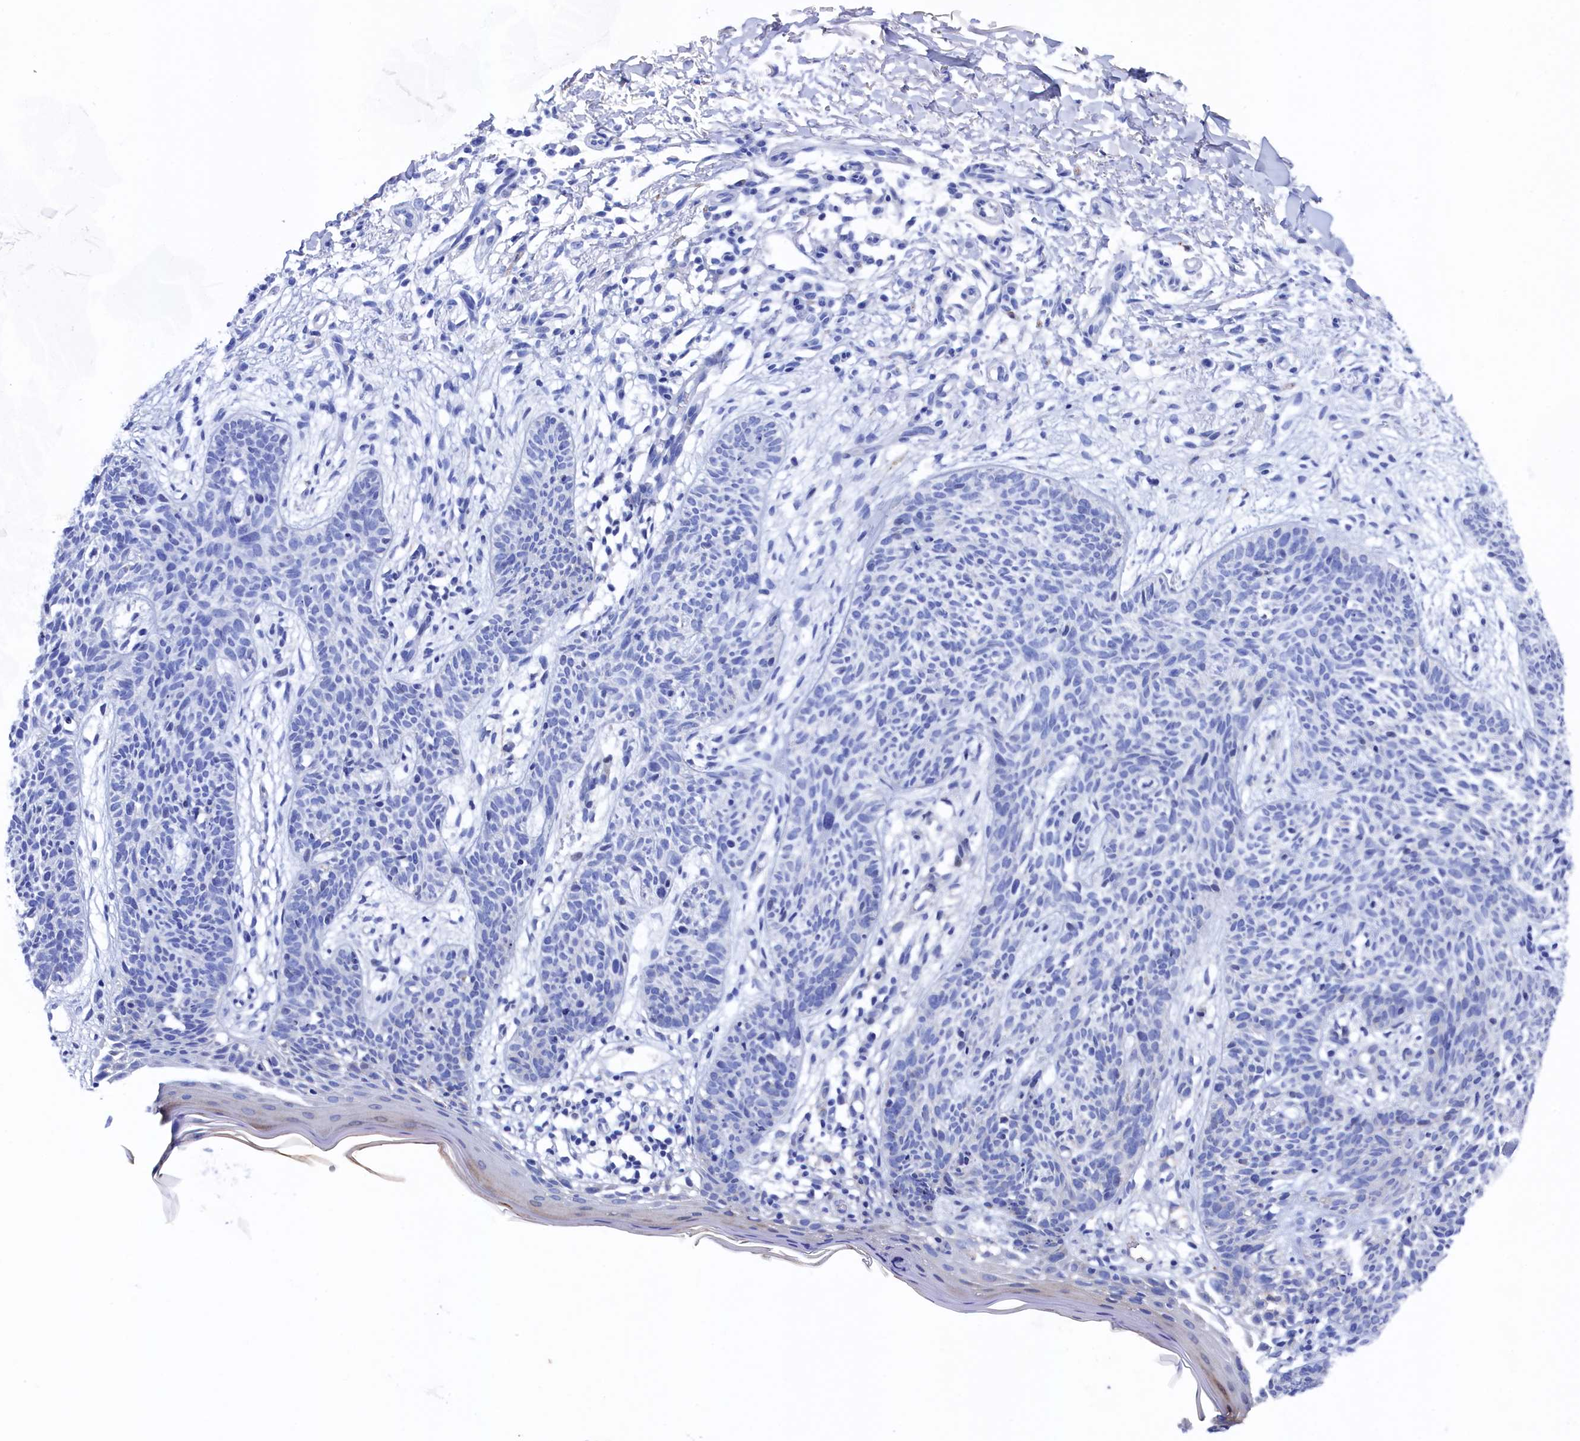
{"staining": {"intensity": "negative", "quantity": "none", "location": "none"}, "tissue": "skin cancer", "cell_type": "Tumor cells", "image_type": "cancer", "snomed": [{"axis": "morphology", "description": "Basal cell carcinoma"}, {"axis": "topography", "description": "Skin"}], "caption": "The histopathology image reveals no staining of tumor cells in skin basal cell carcinoma.", "gene": "C12orf73", "patient": {"sex": "female", "age": 66}}